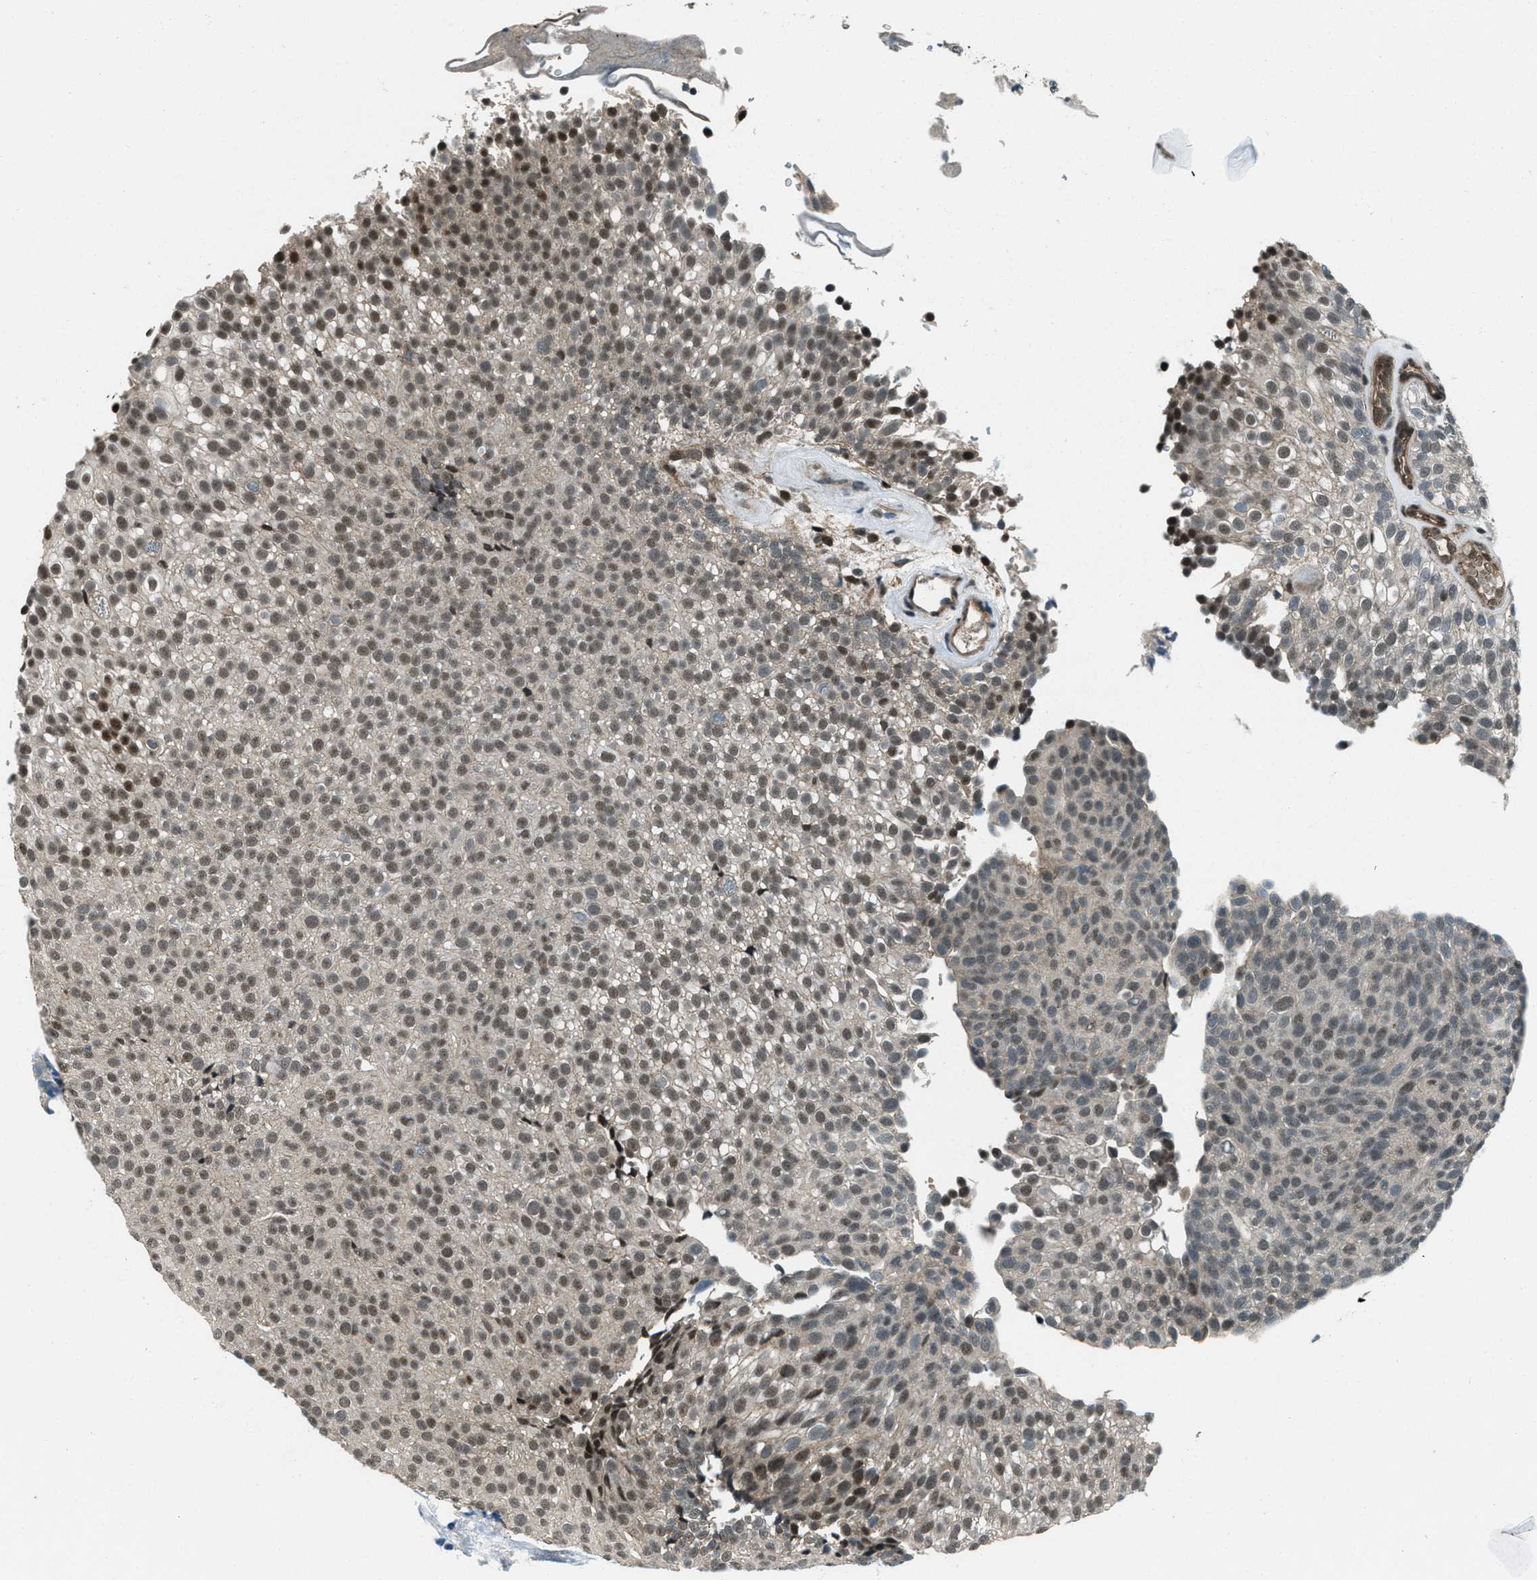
{"staining": {"intensity": "weak", "quantity": ">75%", "location": "nuclear"}, "tissue": "urothelial cancer", "cell_type": "Tumor cells", "image_type": "cancer", "snomed": [{"axis": "morphology", "description": "Urothelial carcinoma, Low grade"}, {"axis": "topography", "description": "Urinary bladder"}], "caption": "Urothelial cancer stained with a brown dye demonstrates weak nuclear positive expression in approximately >75% of tumor cells.", "gene": "SVIL", "patient": {"sex": "male", "age": 78}}